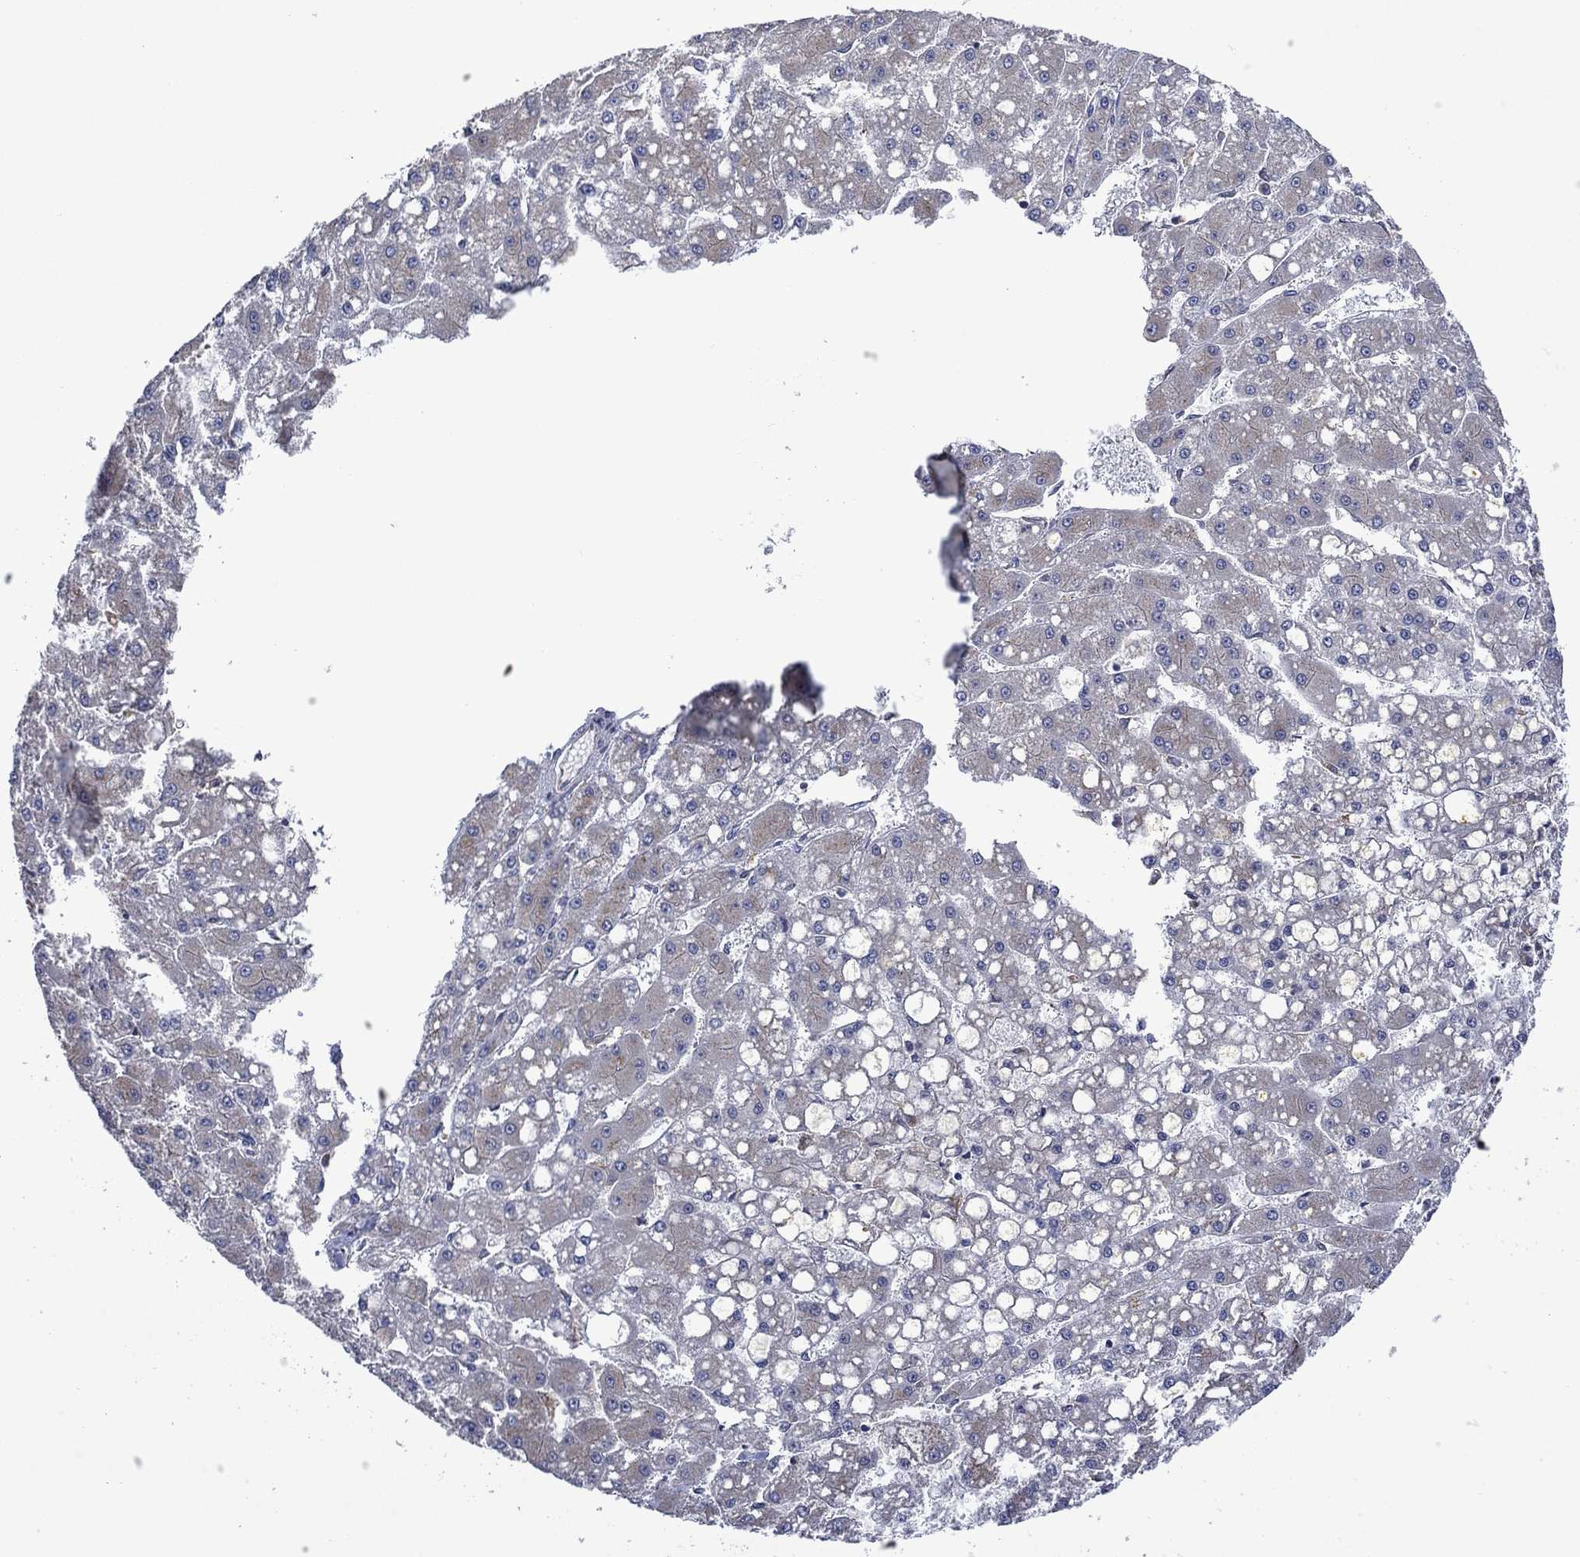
{"staining": {"intensity": "negative", "quantity": "none", "location": "none"}, "tissue": "liver cancer", "cell_type": "Tumor cells", "image_type": "cancer", "snomed": [{"axis": "morphology", "description": "Carcinoma, Hepatocellular, NOS"}, {"axis": "topography", "description": "Liver"}], "caption": "Image shows no protein expression in tumor cells of liver cancer (hepatocellular carcinoma) tissue.", "gene": "FURIN", "patient": {"sex": "male", "age": 67}}